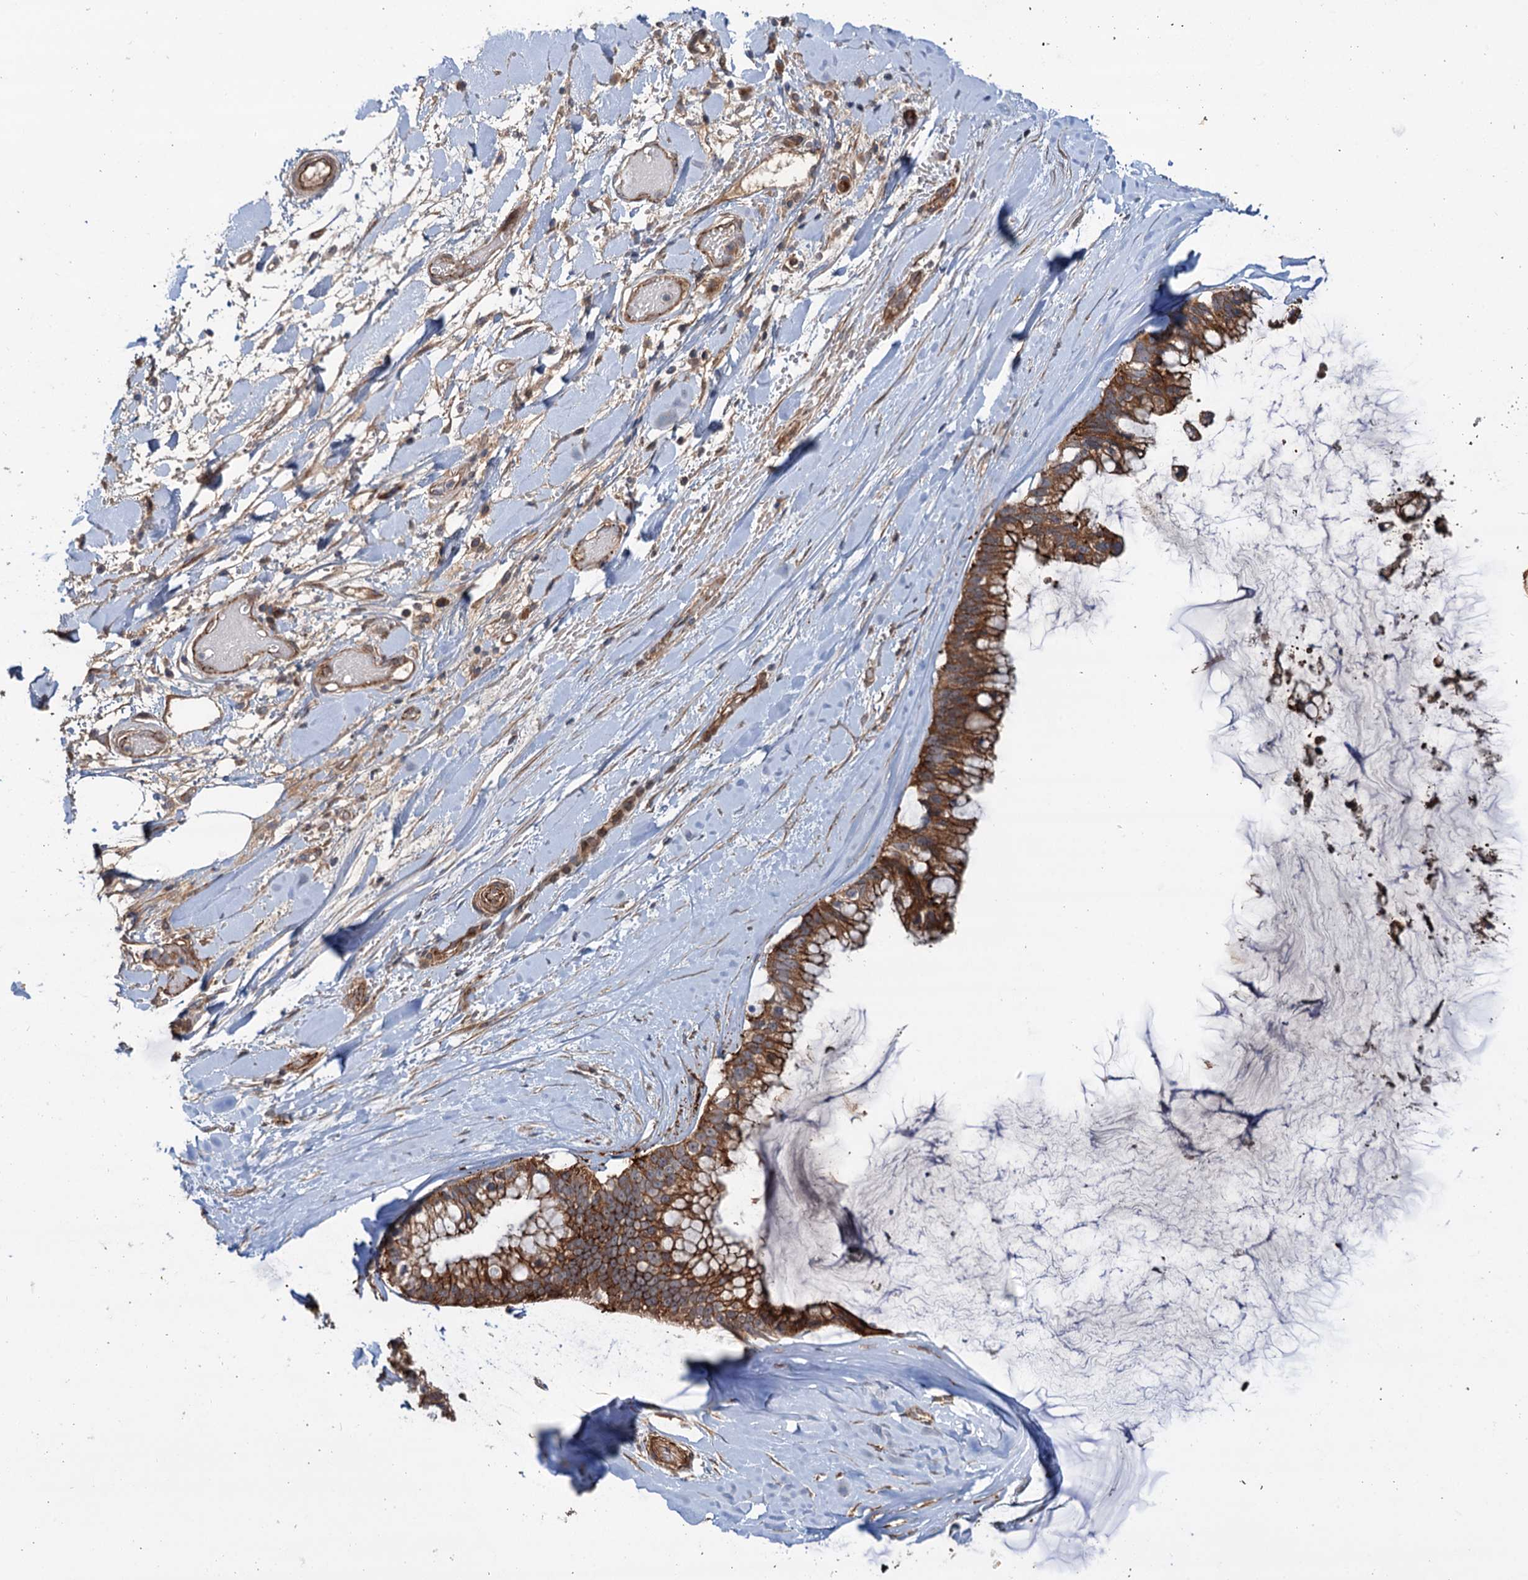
{"staining": {"intensity": "strong", "quantity": ">75%", "location": "cytoplasmic/membranous"}, "tissue": "ovarian cancer", "cell_type": "Tumor cells", "image_type": "cancer", "snomed": [{"axis": "morphology", "description": "Cystadenocarcinoma, mucinous, NOS"}, {"axis": "topography", "description": "Ovary"}], "caption": "Mucinous cystadenocarcinoma (ovarian) was stained to show a protein in brown. There is high levels of strong cytoplasmic/membranous positivity in about >75% of tumor cells.", "gene": "ADGRG4", "patient": {"sex": "female", "age": 39}}